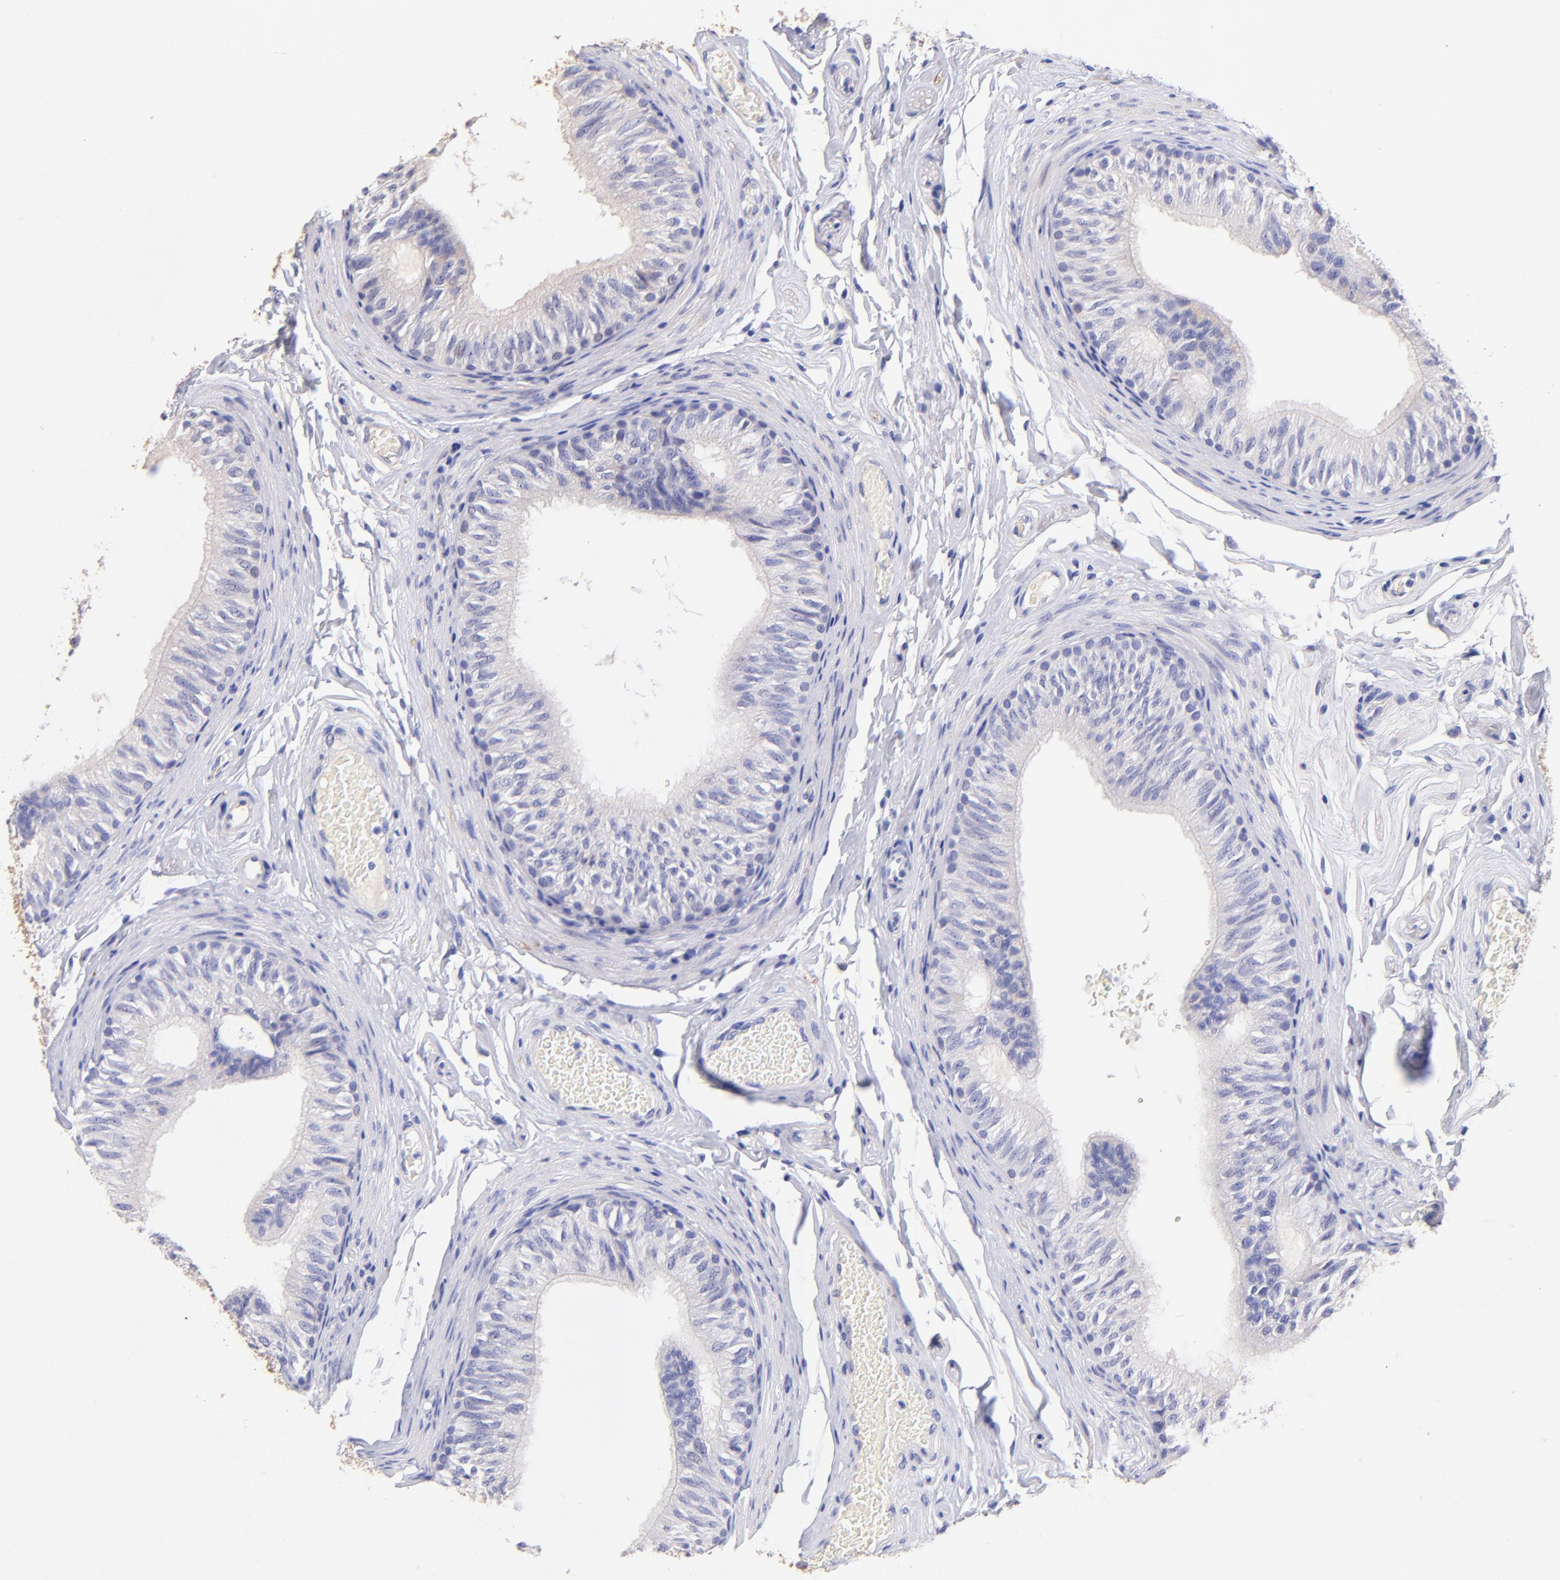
{"staining": {"intensity": "negative", "quantity": "none", "location": "none"}, "tissue": "epididymis", "cell_type": "Glandular cells", "image_type": "normal", "snomed": [{"axis": "morphology", "description": "Normal tissue, NOS"}, {"axis": "topography", "description": "Testis"}, {"axis": "topography", "description": "Epididymis"}], "caption": "IHC of unremarkable human epididymis exhibits no expression in glandular cells.", "gene": "RAB3B", "patient": {"sex": "male", "age": 36}}